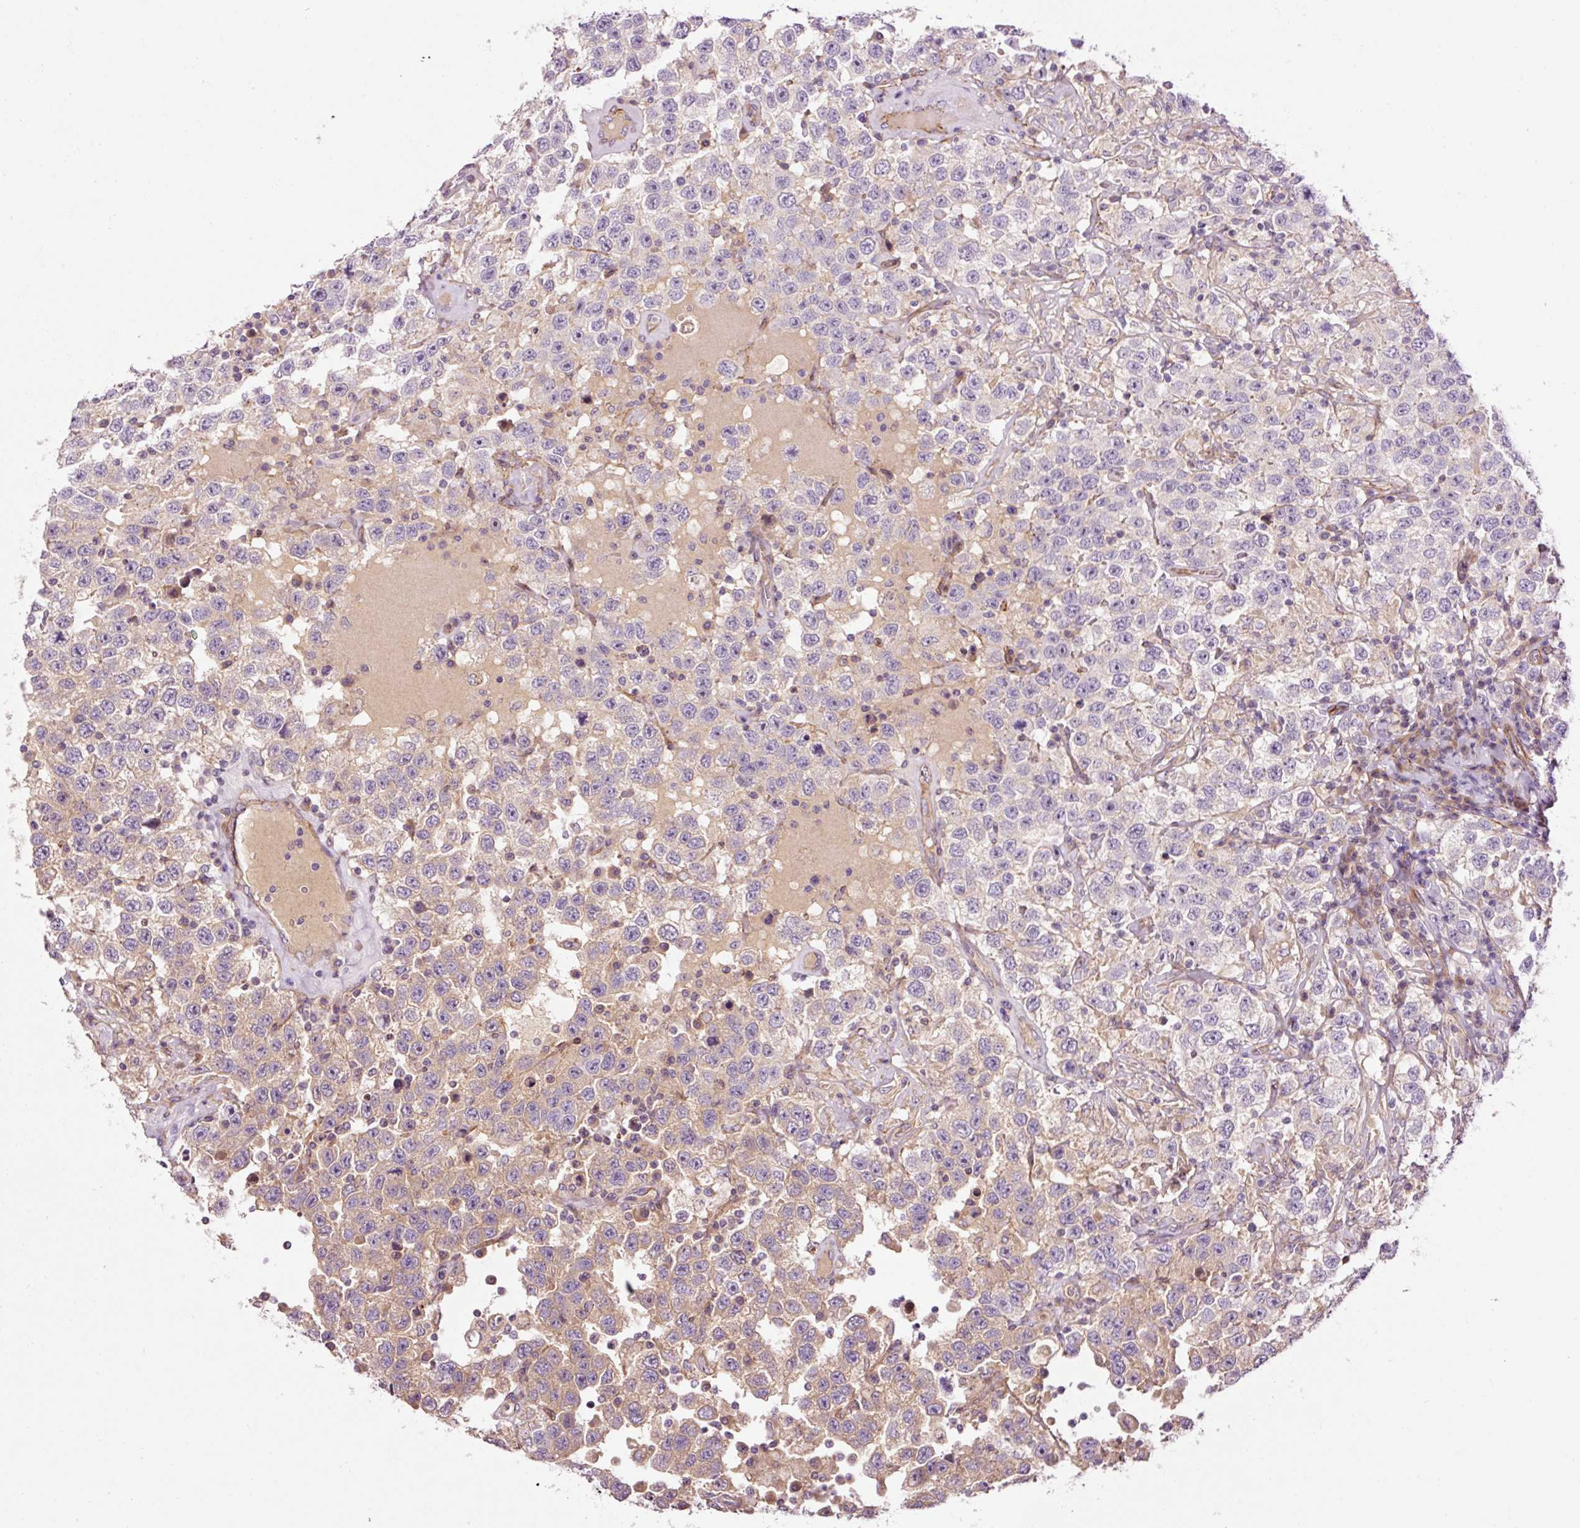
{"staining": {"intensity": "weak", "quantity": "25%-75%", "location": "cytoplasmic/membranous"}, "tissue": "testis cancer", "cell_type": "Tumor cells", "image_type": "cancer", "snomed": [{"axis": "morphology", "description": "Seminoma, NOS"}, {"axis": "topography", "description": "Testis"}], "caption": "An image showing weak cytoplasmic/membranous expression in approximately 25%-75% of tumor cells in testis cancer, as visualized by brown immunohistochemical staining.", "gene": "ANKRD20A1", "patient": {"sex": "male", "age": 41}}